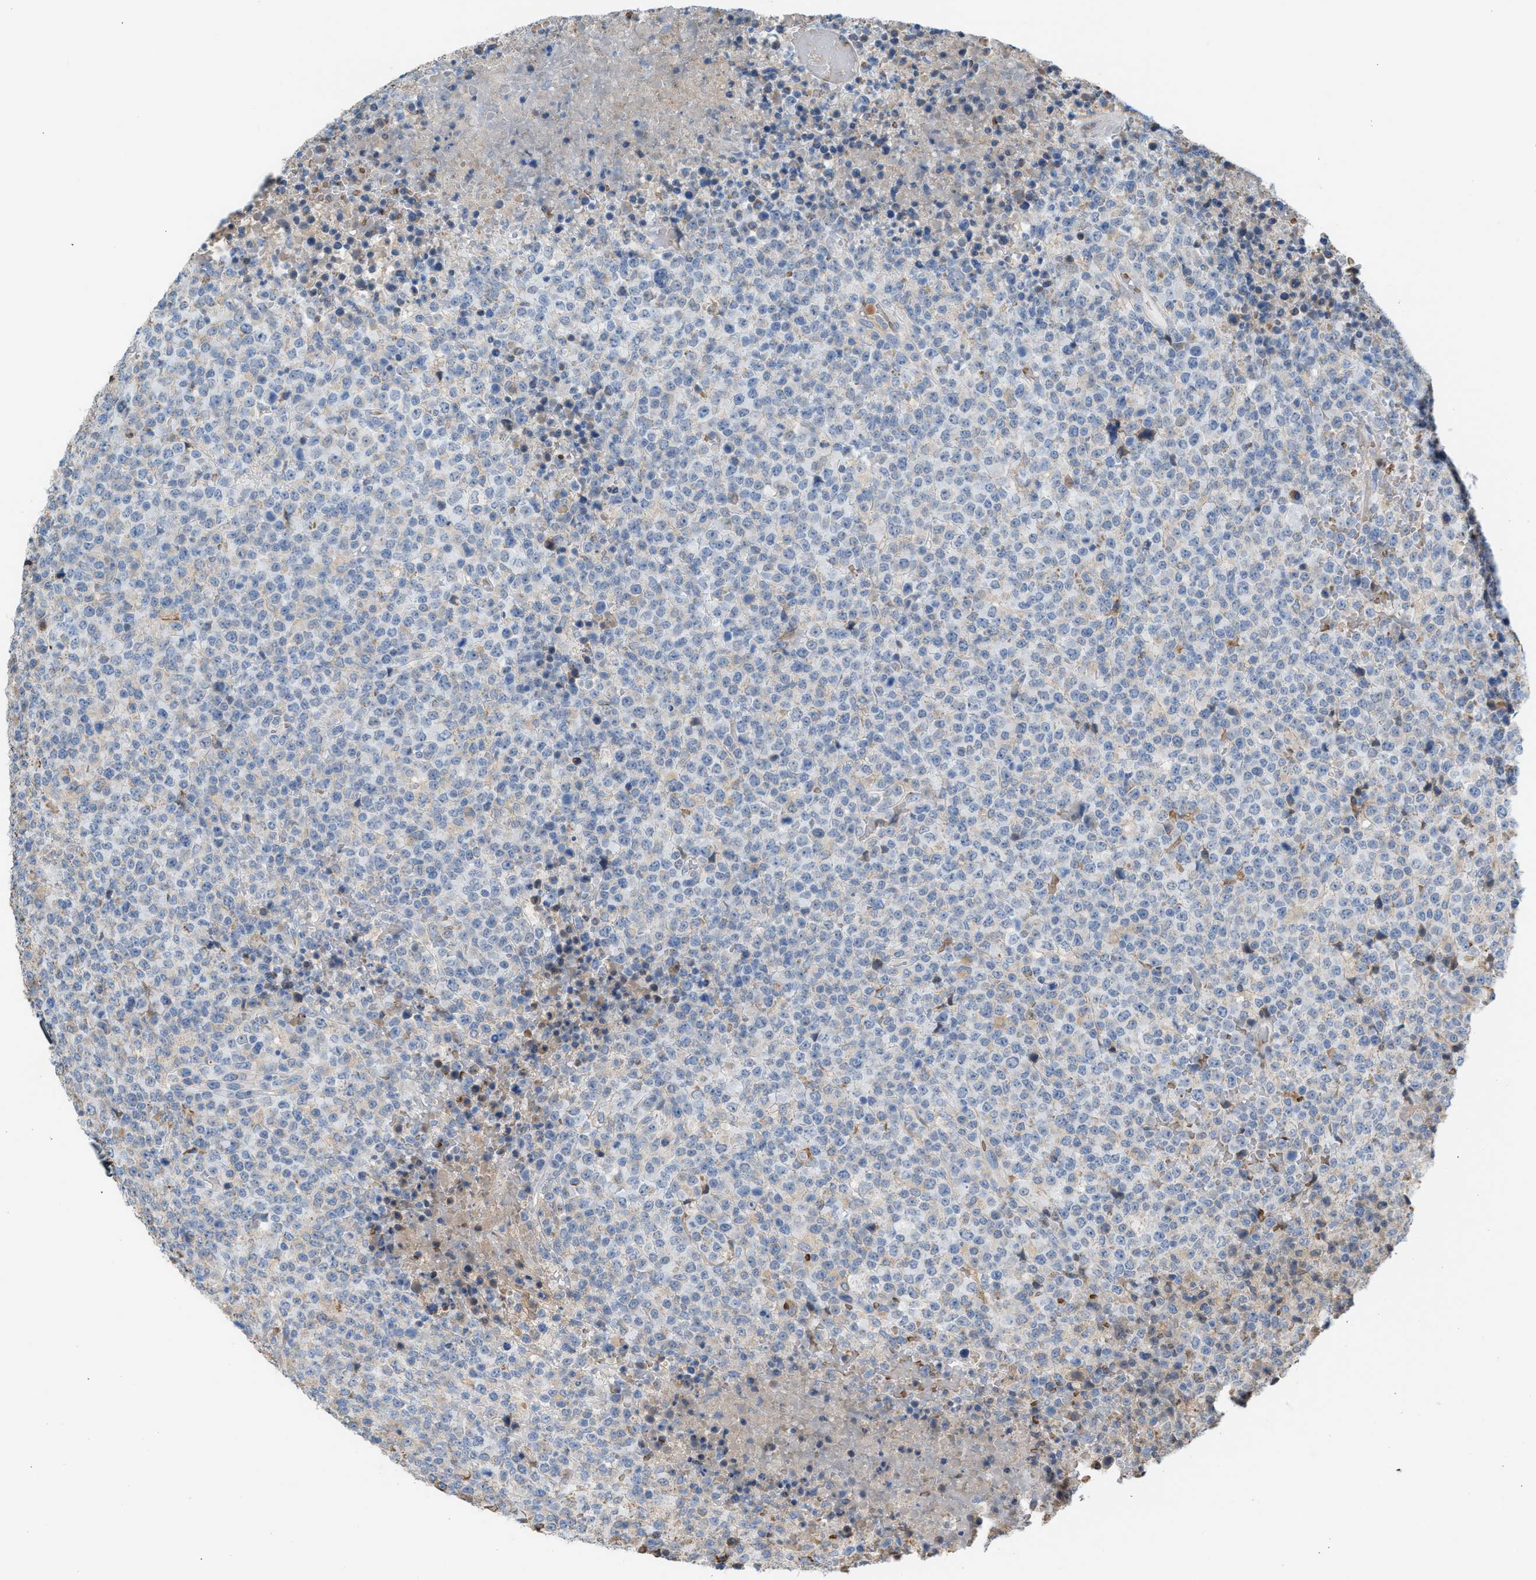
{"staining": {"intensity": "negative", "quantity": "none", "location": "none"}, "tissue": "lymphoma", "cell_type": "Tumor cells", "image_type": "cancer", "snomed": [{"axis": "morphology", "description": "Malignant lymphoma, non-Hodgkin's type, High grade"}, {"axis": "topography", "description": "Lymph node"}], "caption": "Tumor cells are negative for protein expression in human high-grade malignant lymphoma, non-Hodgkin's type.", "gene": "CA3", "patient": {"sex": "male", "age": 13}}